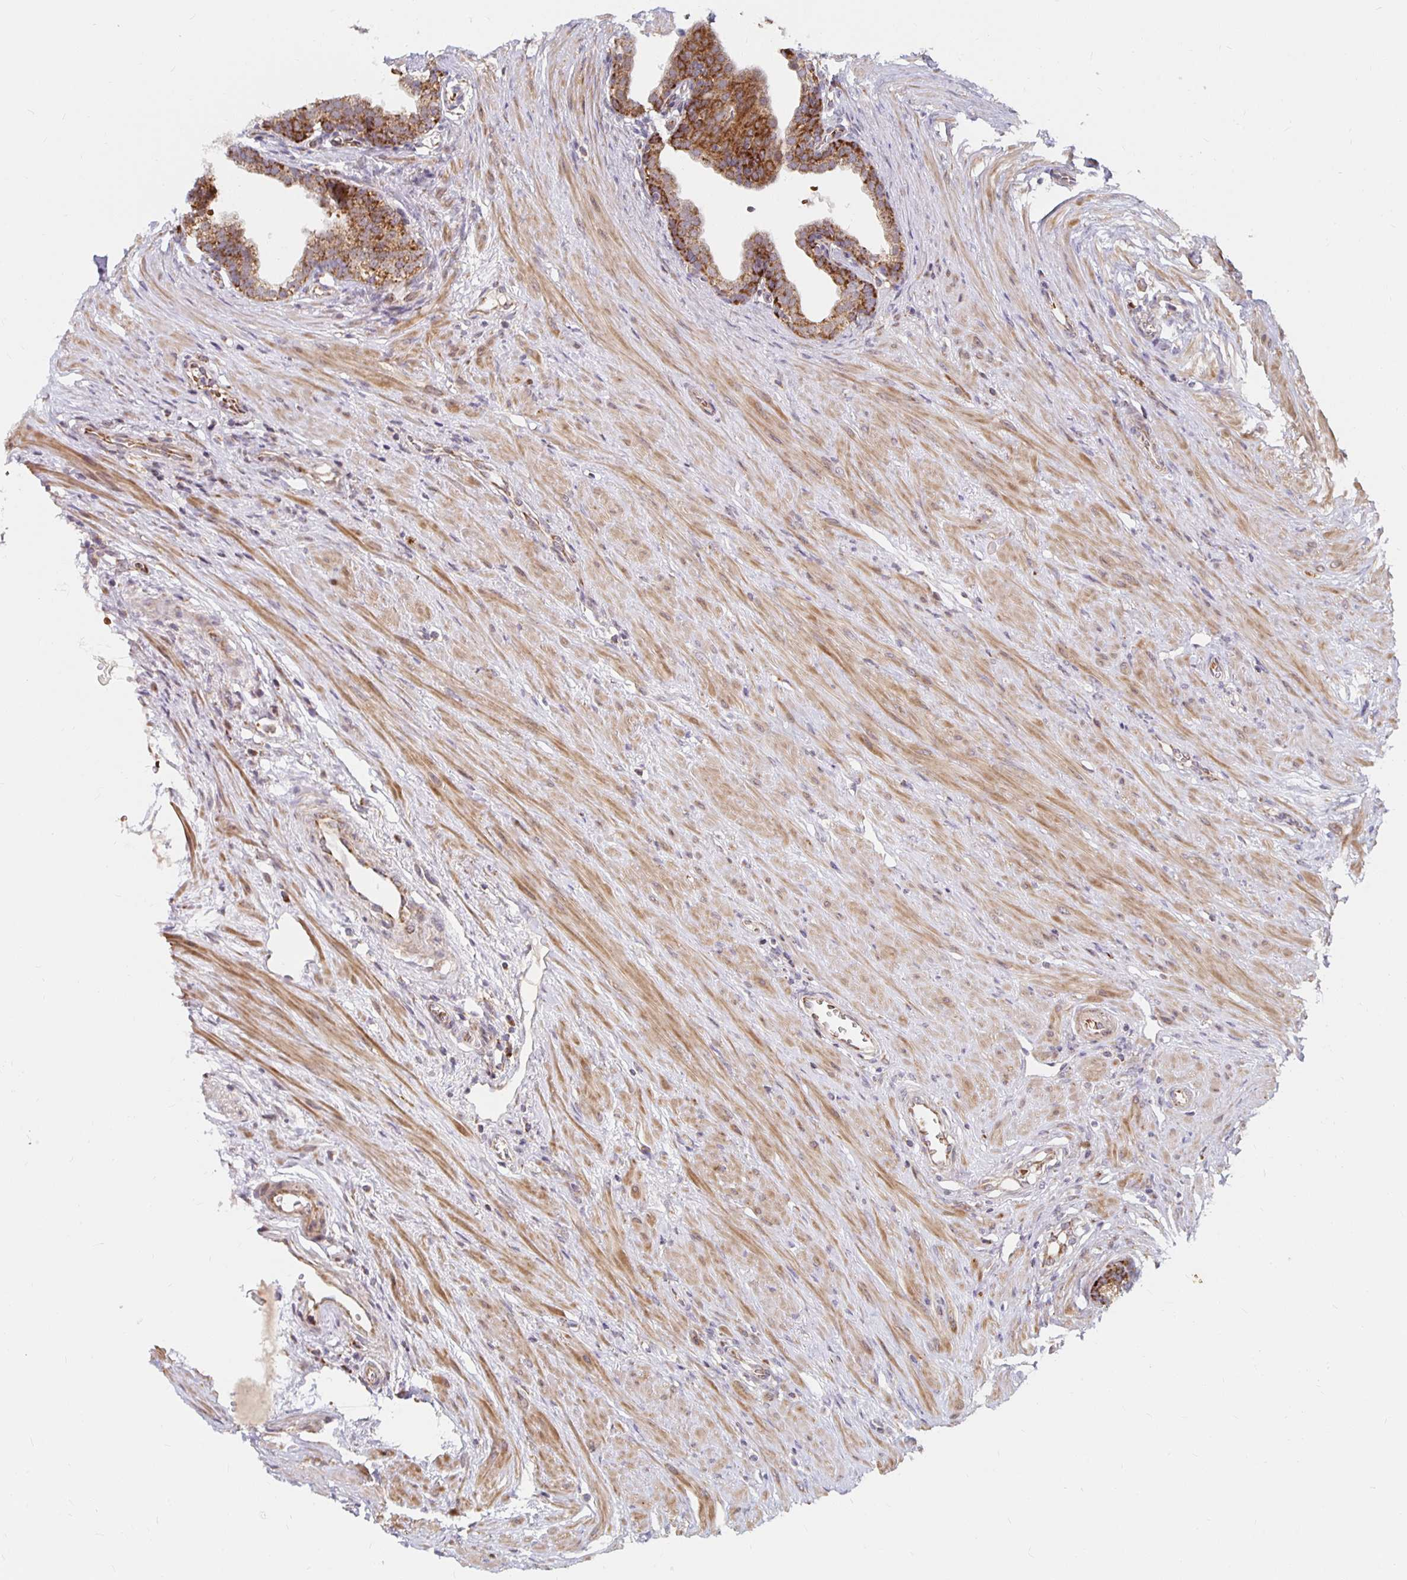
{"staining": {"intensity": "strong", "quantity": "25%-75%", "location": "cytoplasmic/membranous"}, "tissue": "prostate", "cell_type": "Glandular cells", "image_type": "normal", "snomed": [{"axis": "morphology", "description": "Normal tissue, NOS"}, {"axis": "topography", "description": "Prostate"}, {"axis": "topography", "description": "Peripheral nerve tissue"}], "caption": "The micrograph displays immunohistochemical staining of benign prostate. There is strong cytoplasmic/membranous staining is present in about 25%-75% of glandular cells.", "gene": "MRPL28", "patient": {"sex": "male", "age": 55}}